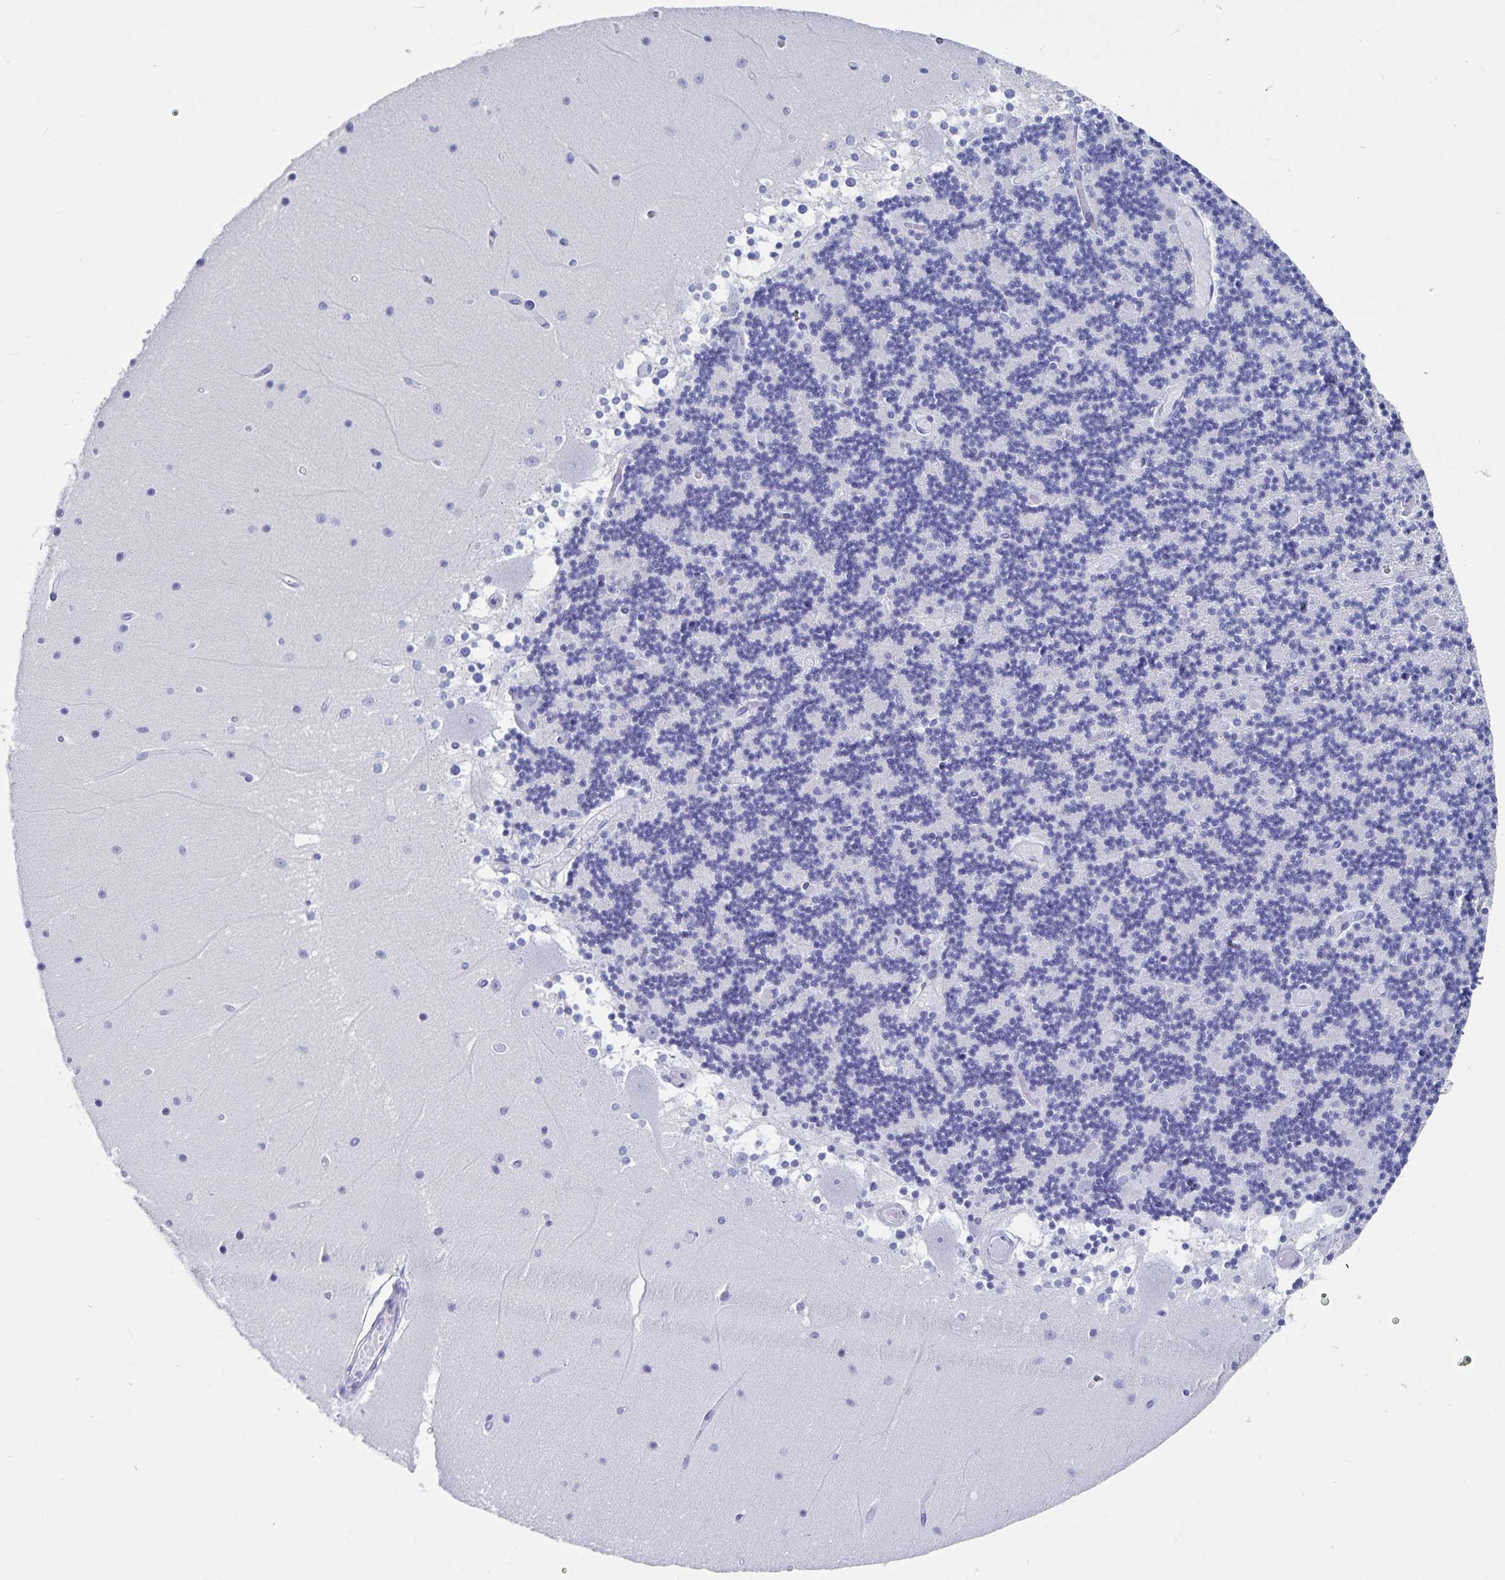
{"staining": {"intensity": "negative", "quantity": "none", "location": "none"}, "tissue": "cerebellum", "cell_type": "Cells in granular layer", "image_type": "normal", "snomed": [{"axis": "morphology", "description": "Normal tissue, NOS"}, {"axis": "topography", "description": "Cerebellum"}], "caption": "This is a image of IHC staining of unremarkable cerebellum, which shows no positivity in cells in granular layer.", "gene": "C19orf73", "patient": {"sex": "female", "age": 28}}